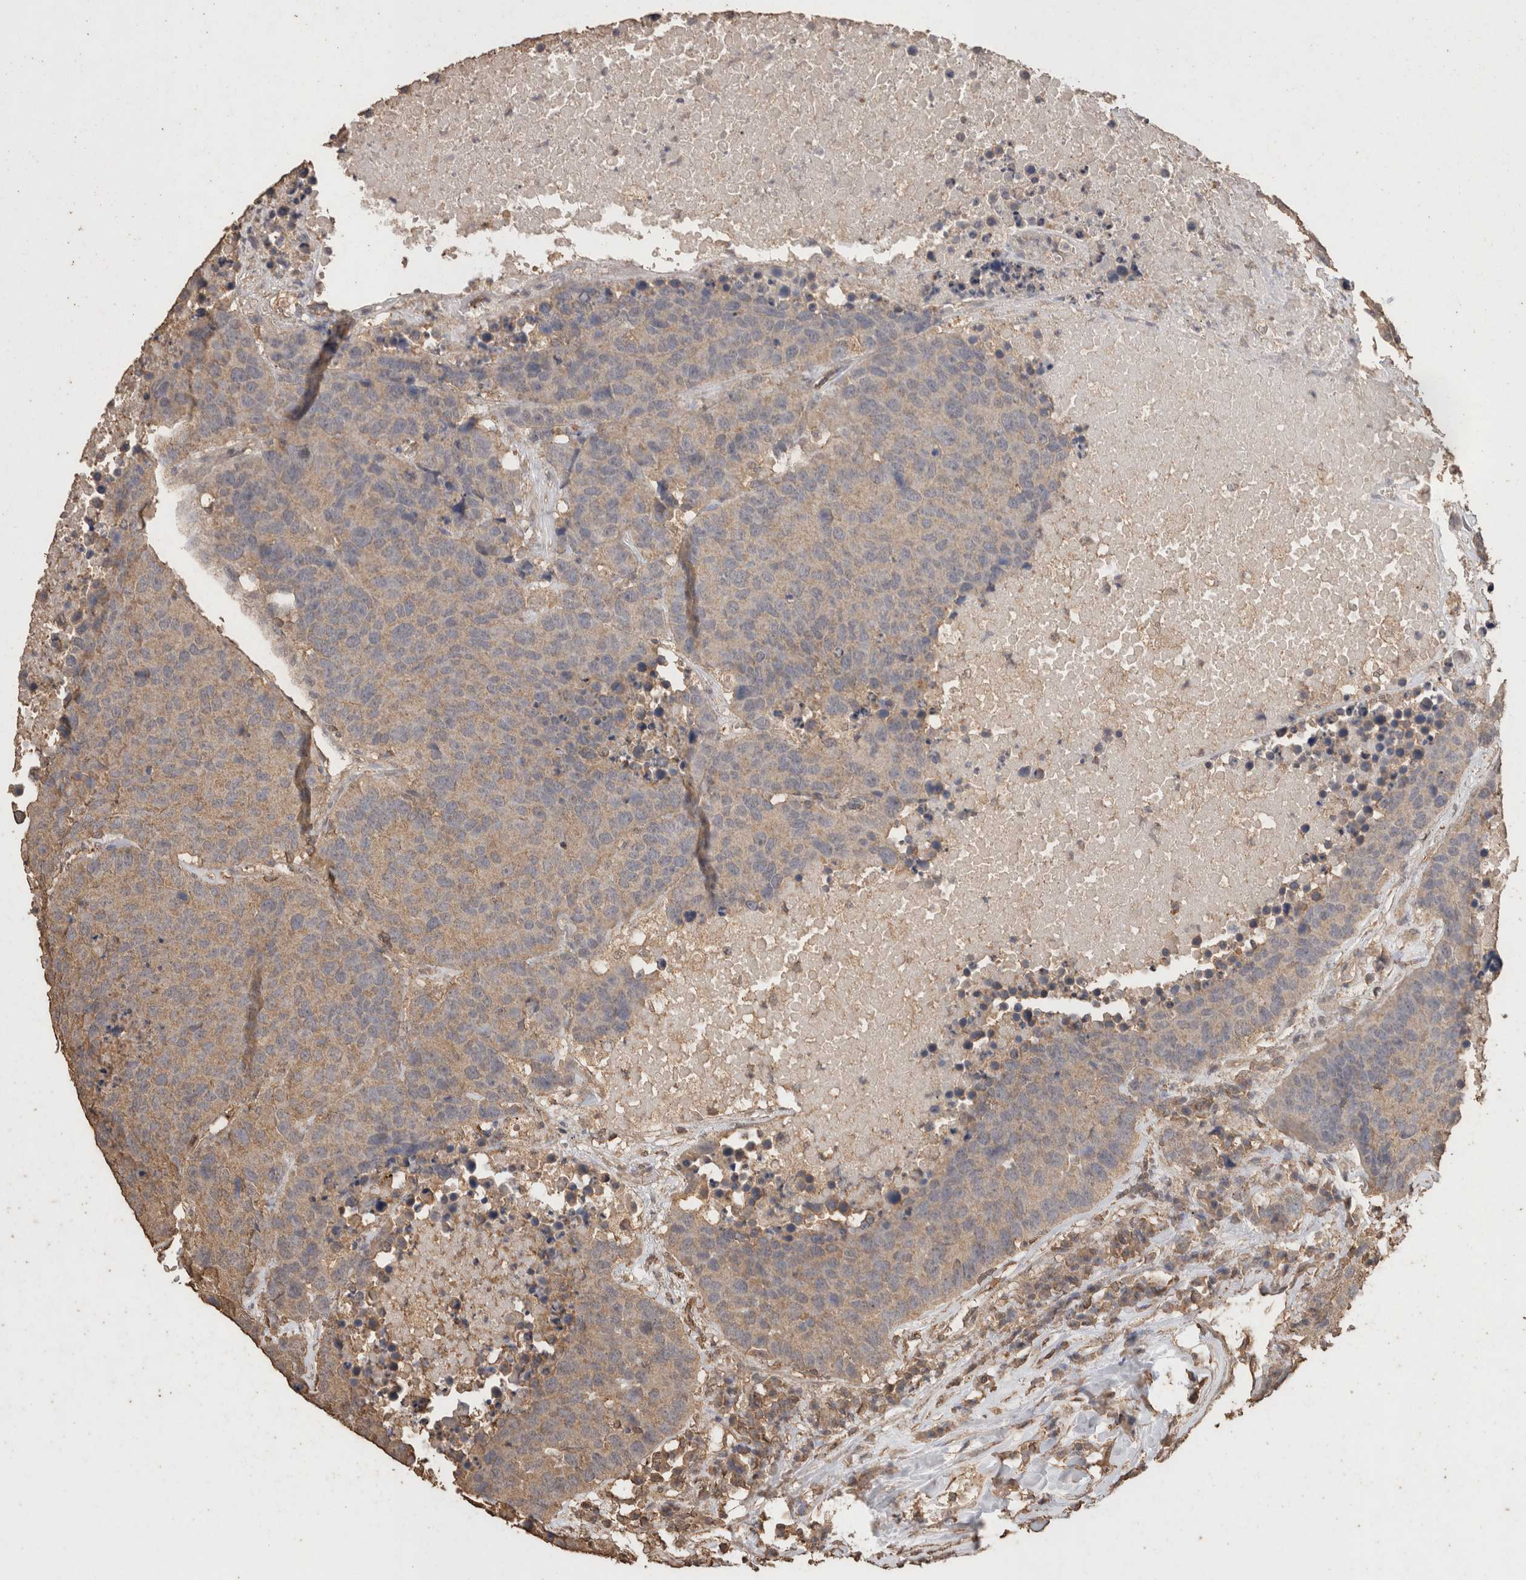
{"staining": {"intensity": "weak", "quantity": "<25%", "location": "cytoplasmic/membranous"}, "tissue": "carcinoid", "cell_type": "Tumor cells", "image_type": "cancer", "snomed": [{"axis": "morphology", "description": "Carcinoid, malignant, NOS"}, {"axis": "topography", "description": "Lung"}], "caption": "Histopathology image shows no protein staining in tumor cells of carcinoid (malignant) tissue.", "gene": "CX3CL1", "patient": {"sex": "male", "age": 60}}